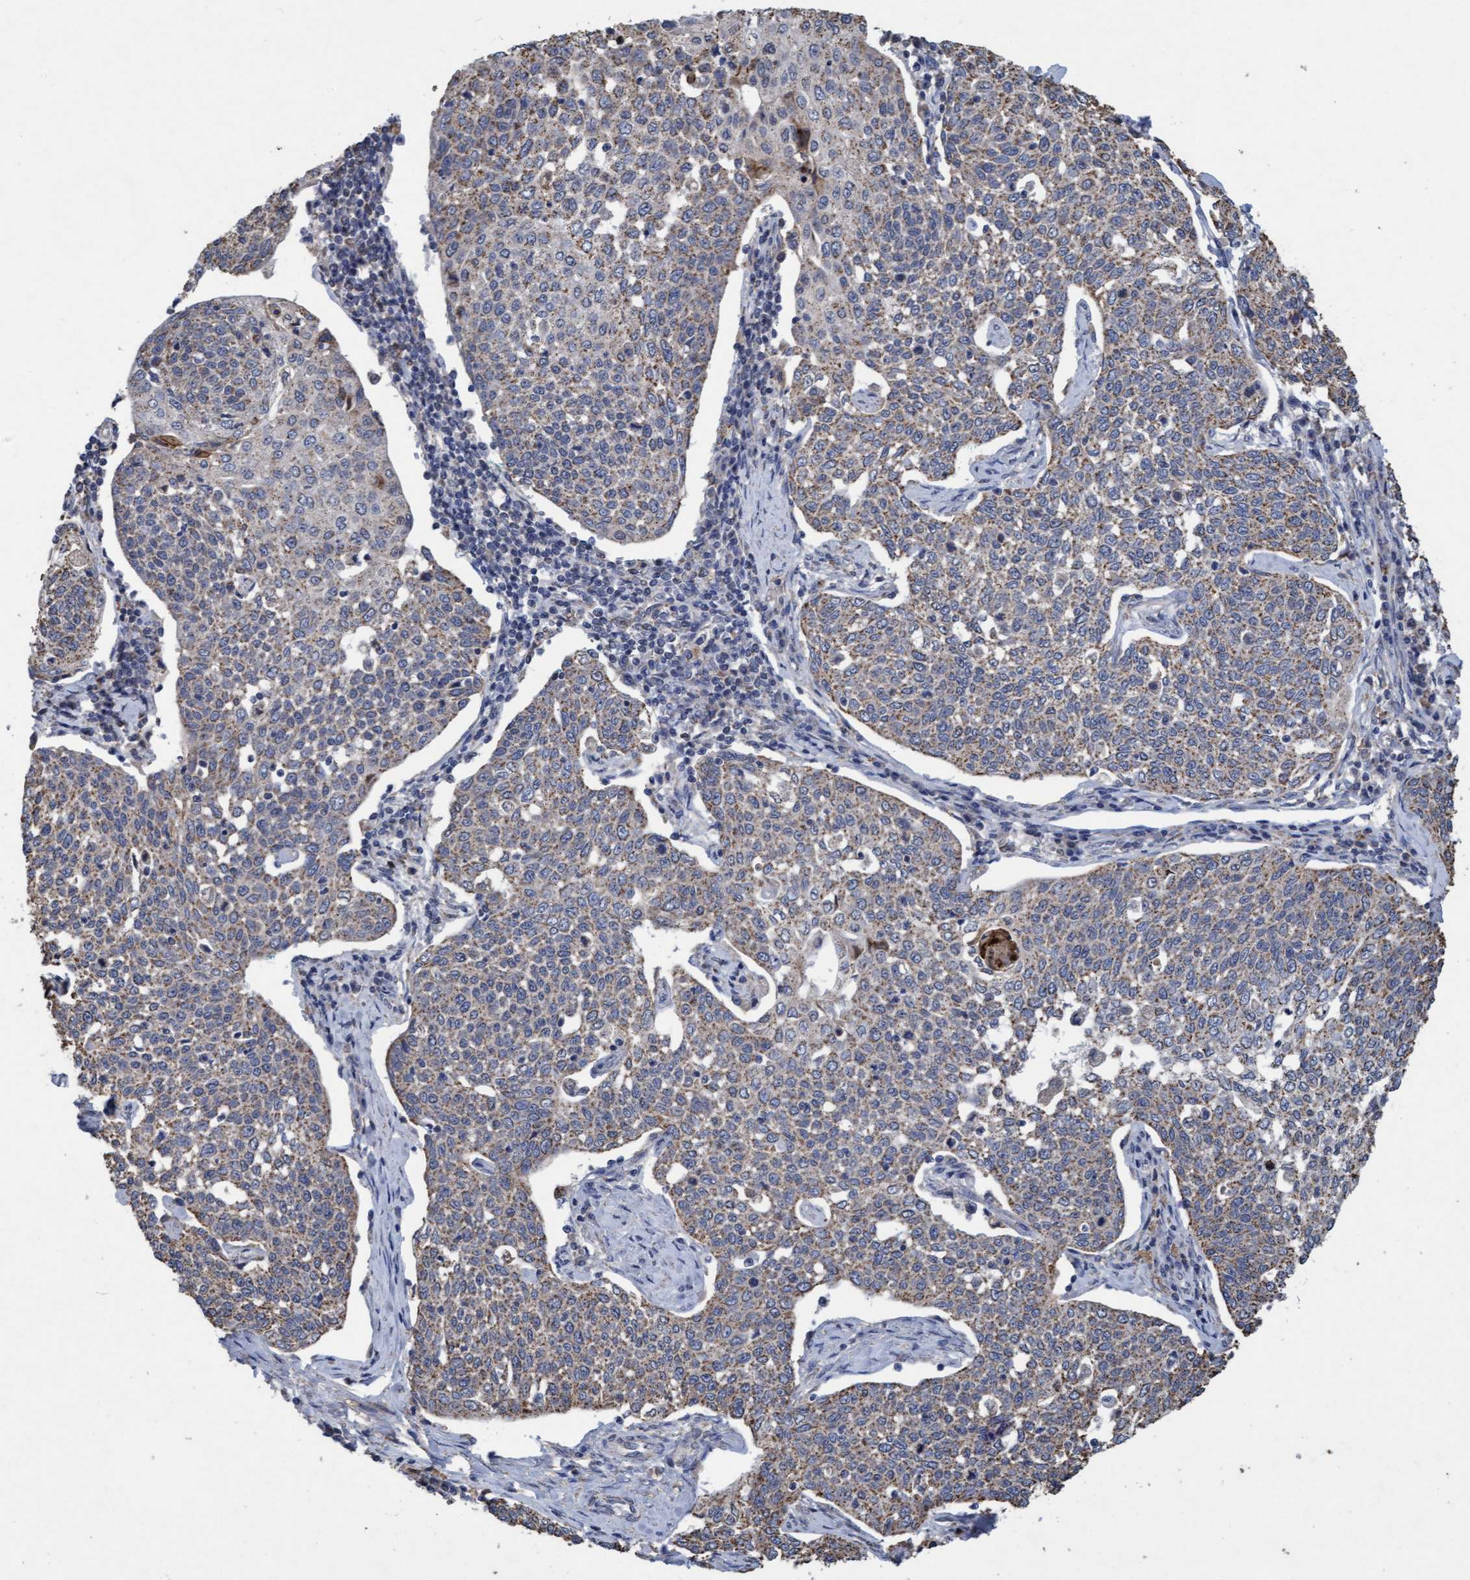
{"staining": {"intensity": "weak", "quantity": ">75%", "location": "cytoplasmic/membranous"}, "tissue": "cervical cancer", "cell_type": "Tumor cells", "image_type": "cancer", "snomed": [{"axis": "morphology", "description": "Squamous cell carcinoma, NOS"}, {"axis": "topography", "description": "Cervix"}], "caption": "Human cervical squamous cell carcinoma stained for a protein (brown) reveals weak cytoplasmic/membranous positive positivity in approximately >75% of tumor cells.", "gene": "VSIG8", "patient": {"sex": "female", "age": 34}}